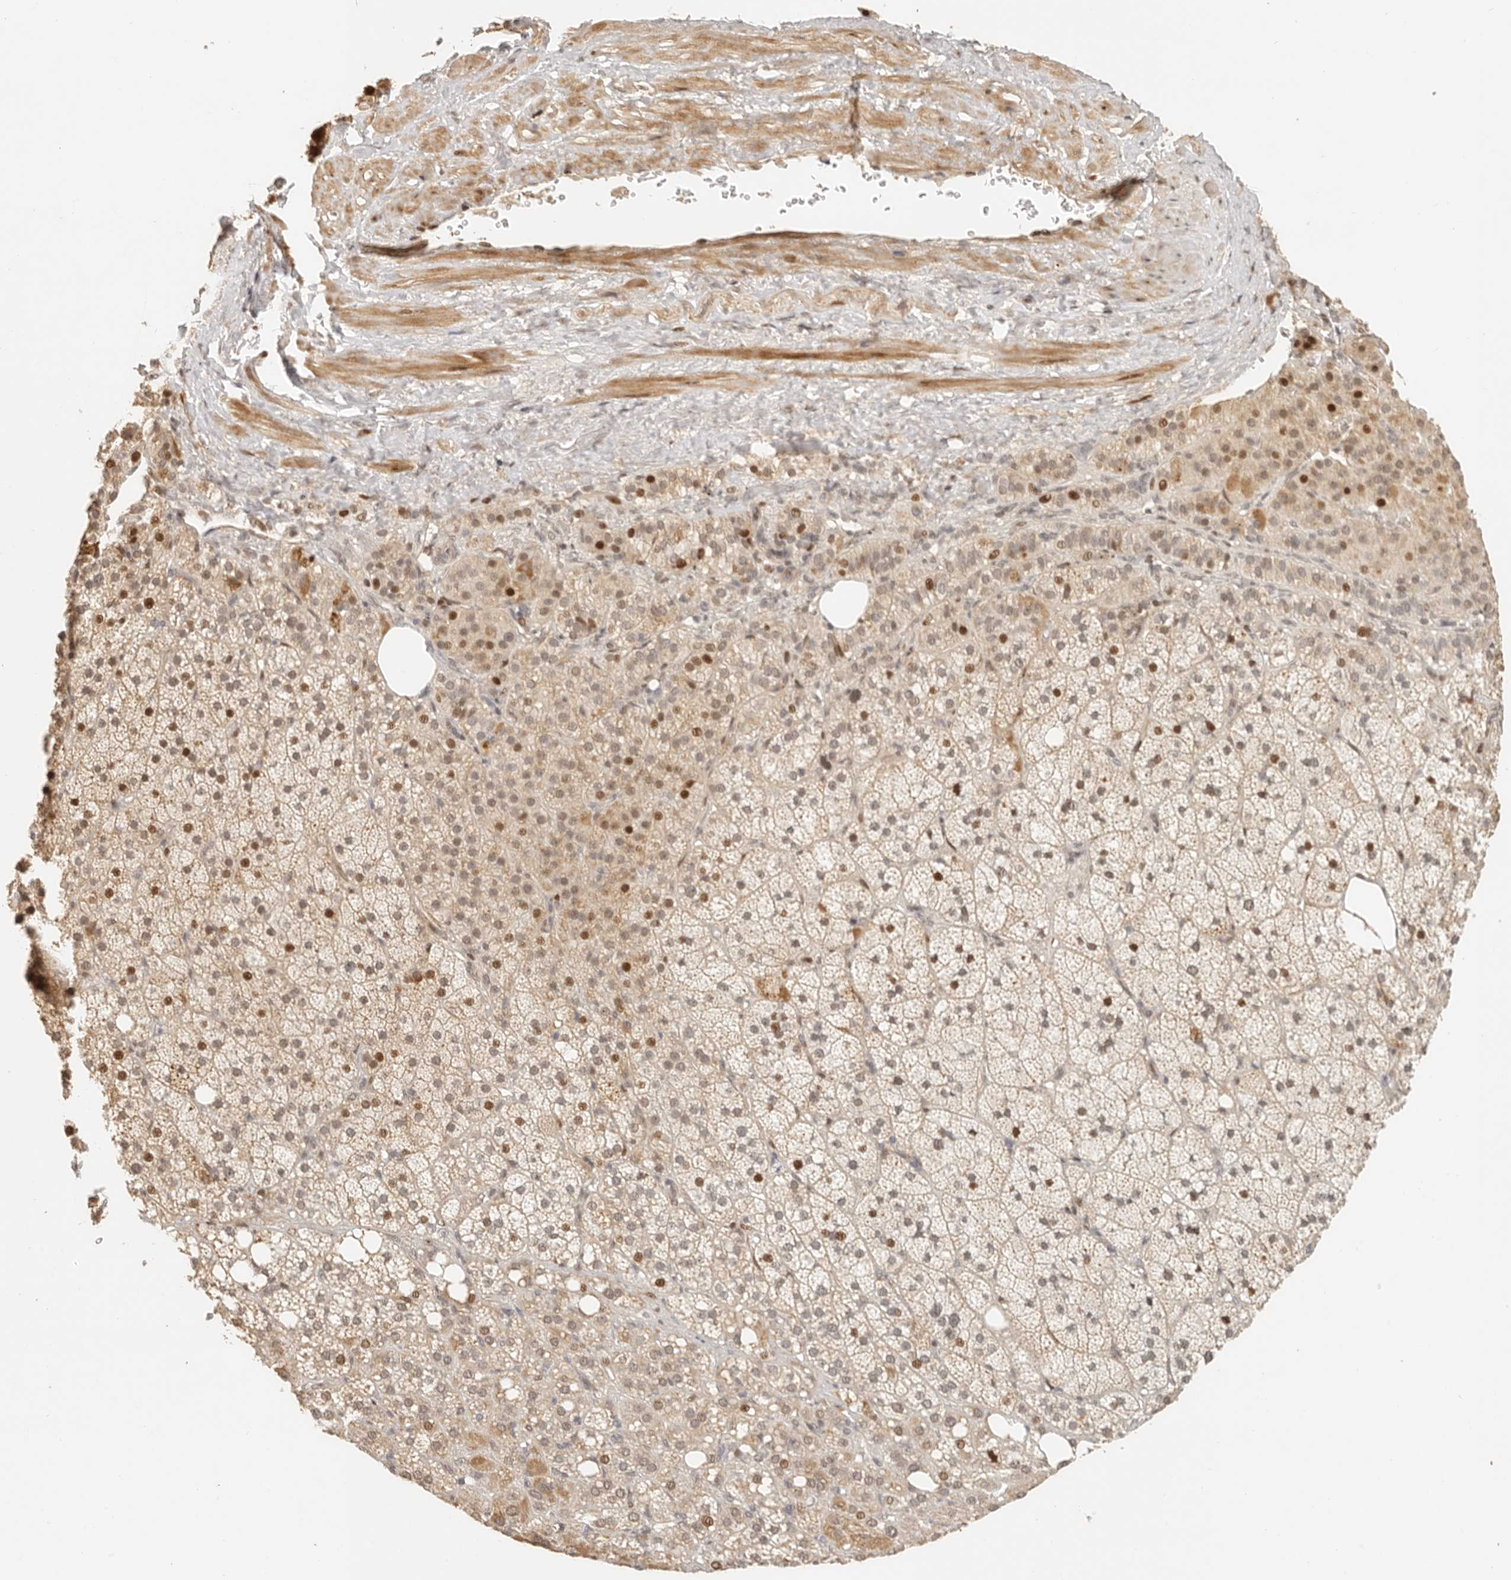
{"staining": {"intensity": "strong", "quantity": "25%-75%", "location": "nuclear"}, "tissue": "adrenal gland", "cell_type": "Glandular cells", "image_type": "normal", "snomed": [{"axis": "morphology", "description": "Normal tissue, NOS"}, {"axis": "topography", "description": "Adrenal gland"}], "caption": "DAB immunohistochemical staining of normal adrenal gland shows strong nuclear protein positivity in about 25%-75% of glandular cells.", "gene": "GPBP1L1", "patient": {"sex": "female", "age": 59}}